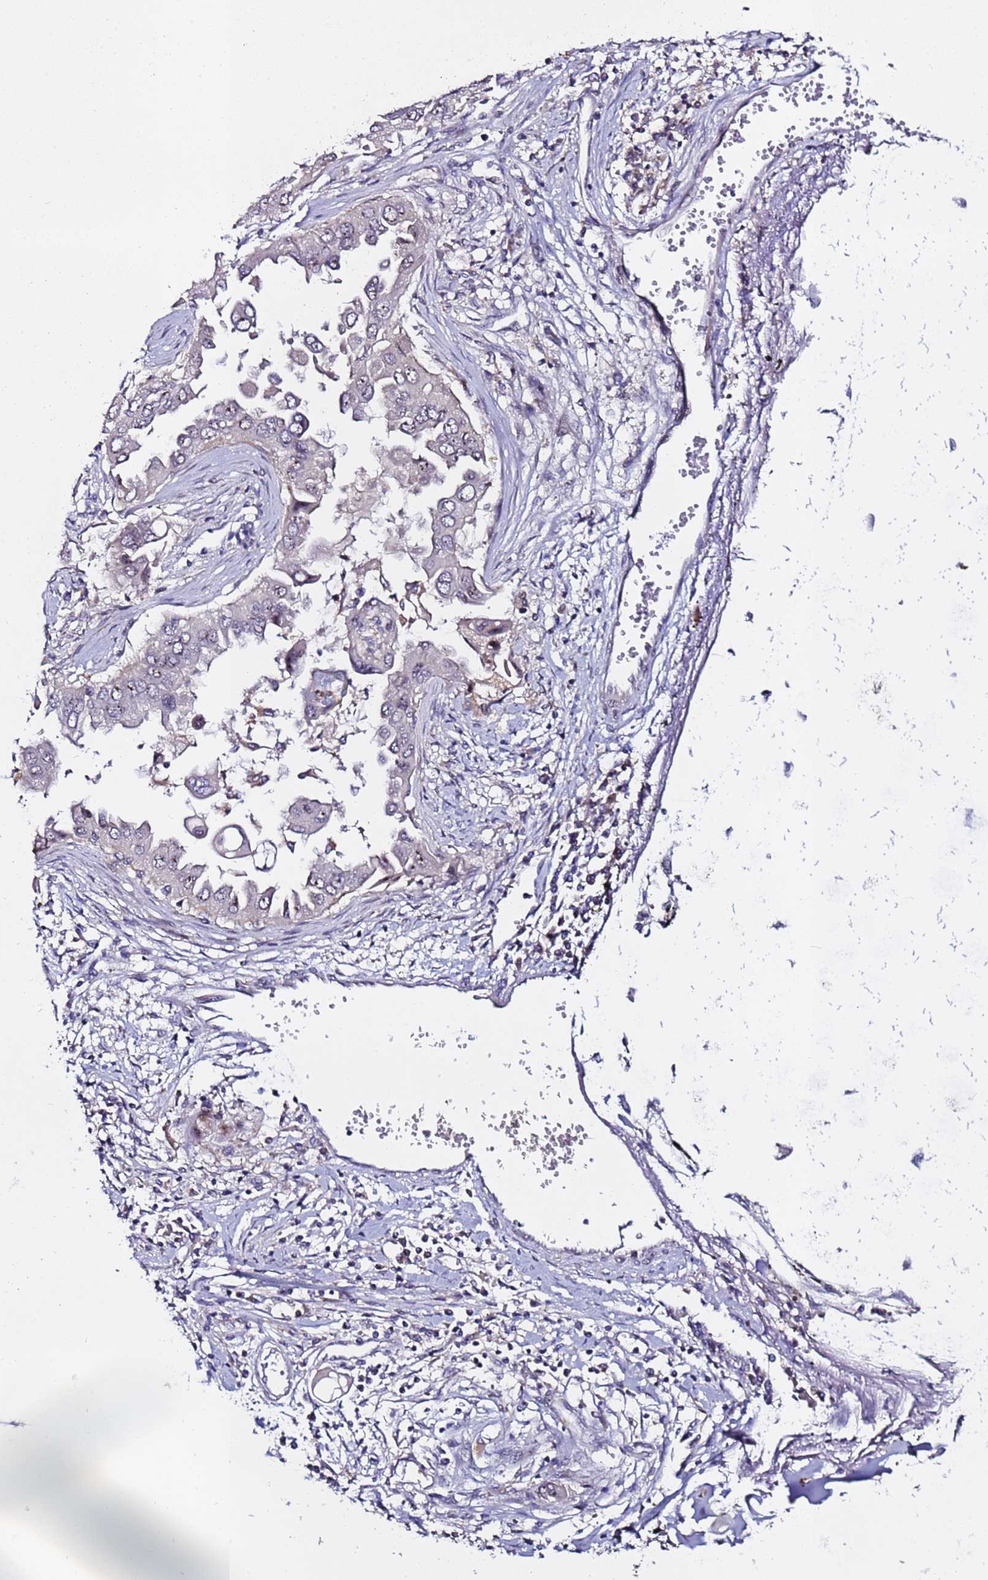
{"staining": {"intensity": "negative", "quantity": "none", "location": "none"}, "tissue": "lung cancer", "cell_type": "Tumor cells", "image_type": "cancer", "snomed": [{"axis": "morphology", "description": "Adenocarcinoma, NOS"}, {"axis": "topography", "description": "Lung"}], "caption": "Photomicrograph shows no significant protein staining in tumor cells of adenocarcinoma (lung).", "gene": "KRI1", "patient": {"sex": "female", "age": 76}}